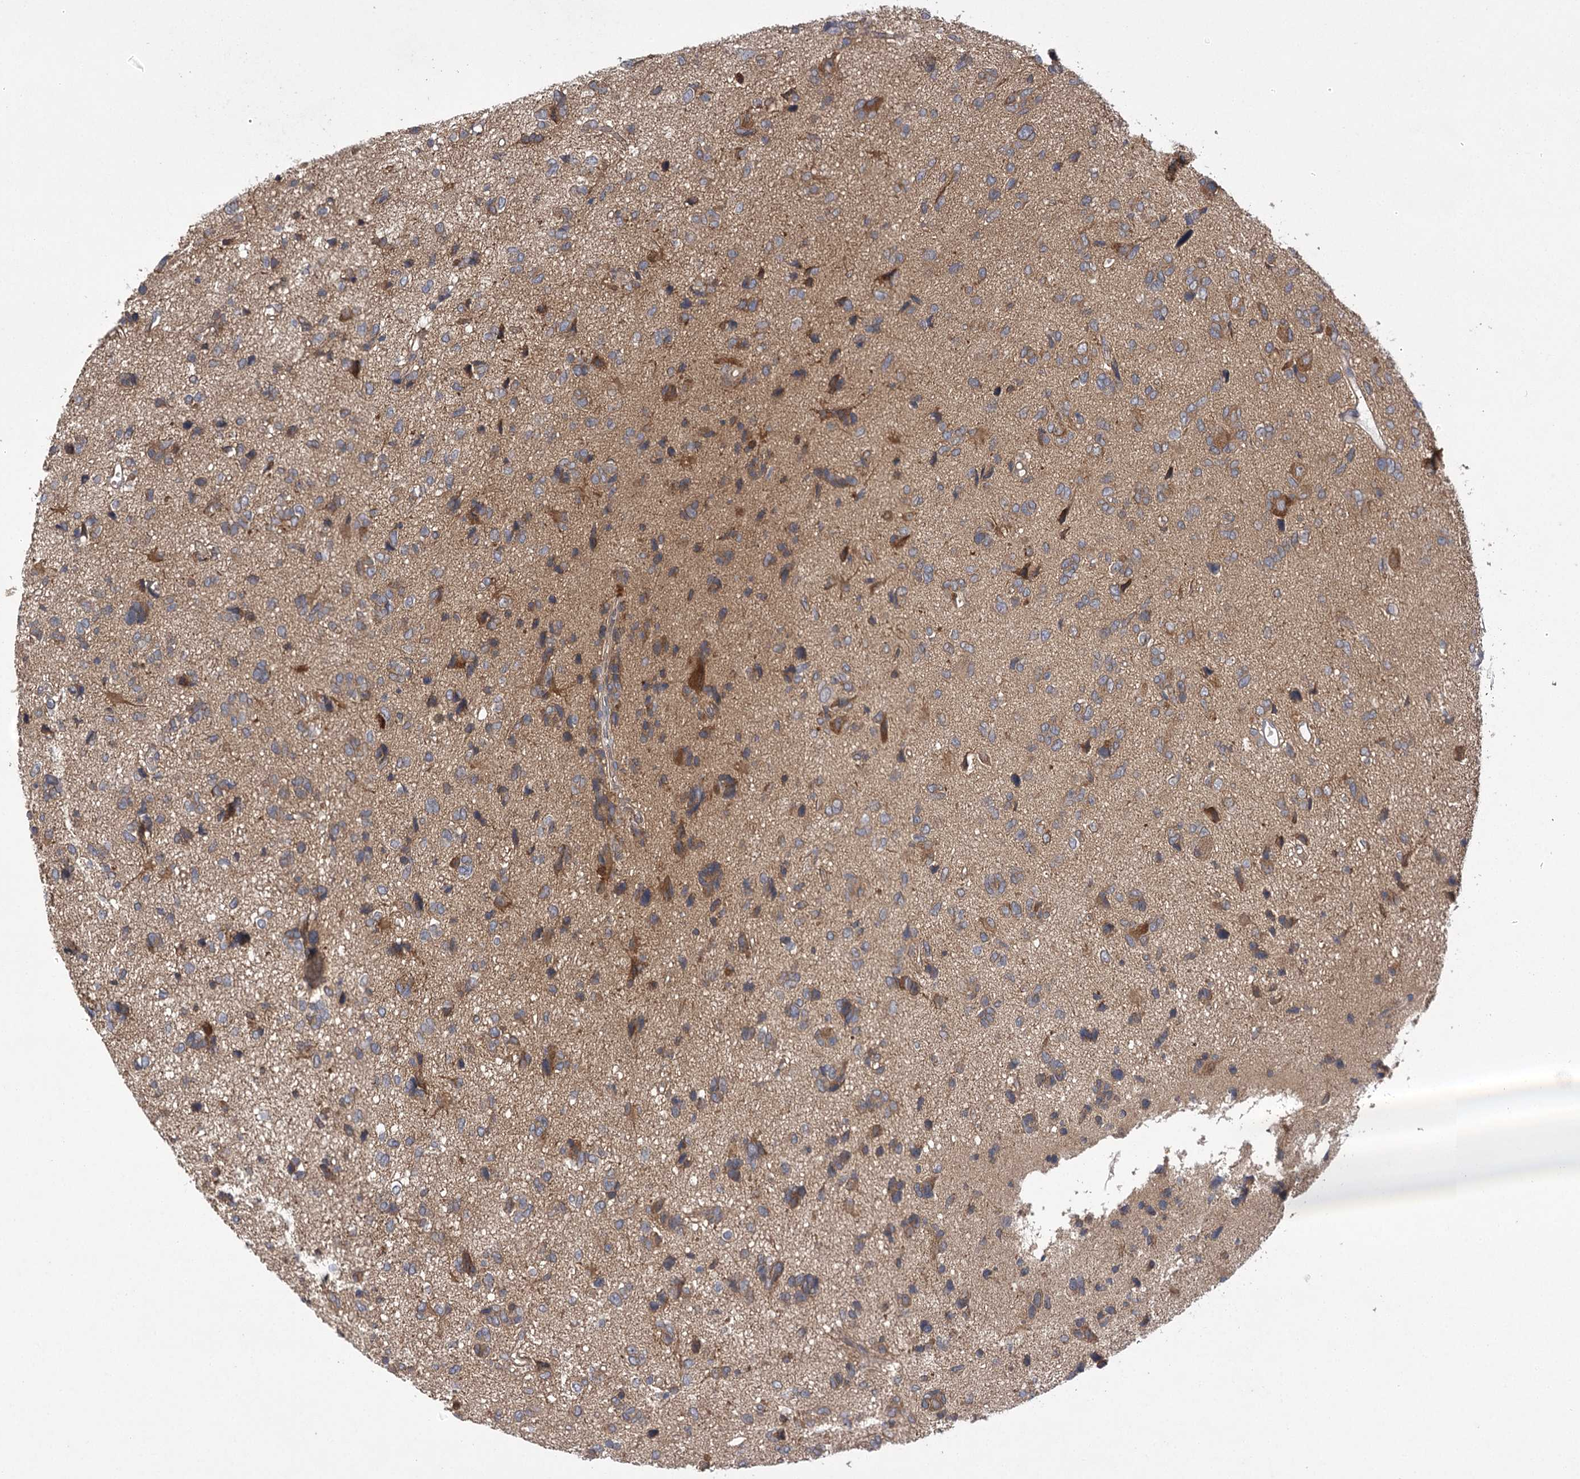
{"staining": {"intensity": "moderate", "quantity": "<25%", "location": "cytoplasmic/membranous"}, "tissue": "glioma", "cell_type": "Tumor cells", "image_type": "cancer", "snomed": [{"axis": "morphology", "description": "Glioma, malignant, High grade"}, {"axis": "topography", "description": "Brain"}], "caption": "An immunohistochemistry (IHC) image of tumor tissue is shown. Protein staining in brown shows moderate cytoplasmic/membranous positivity in glioma within tumor cells.", "gene": "BCR", "patient": {"sex": "female", "age": 59}}